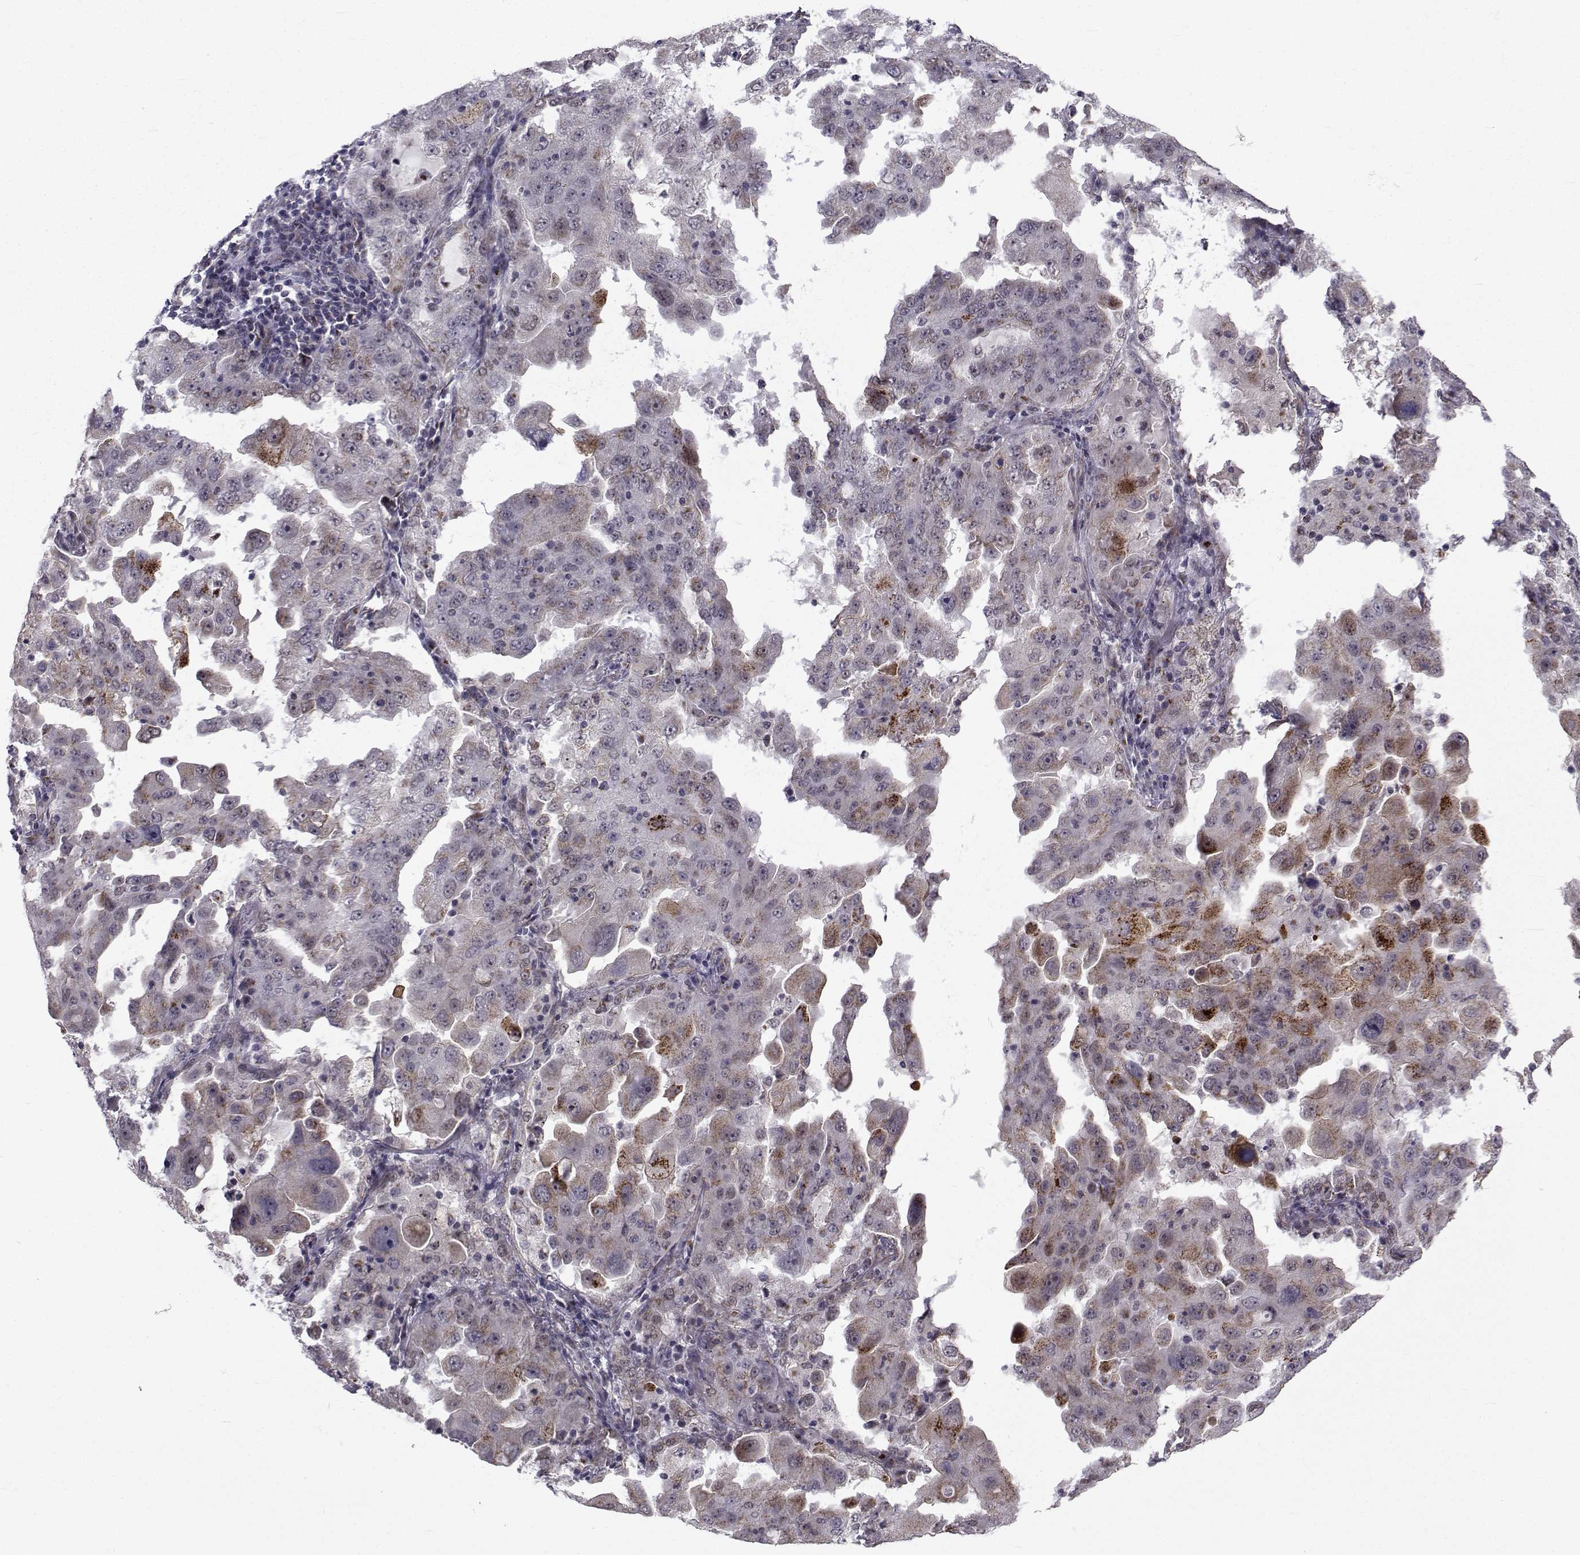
{"staining": {"intensity": "moderate", "quantity": "<25%", "location": "cytoplasmic/membranous"}, "tissue": "lung cancer", "cell_type": "Tumor cells", "image_type": "cancer", "snomed": [{"axis": "morphology", "description": "Adenocarcinoma, NOS"}, {"axis": "topography", "description": "Lung"}], "caption": "Immunohistochemical staining of lung adenocarcinoma reveals moderate cytoplasmic/membranous protein expression in about <25% of tumor cells. (IHC, brightfield microscopy, high magnification).", "gene": "ATP6V1C2", "patient": {"sex": "female", "age": 61}}